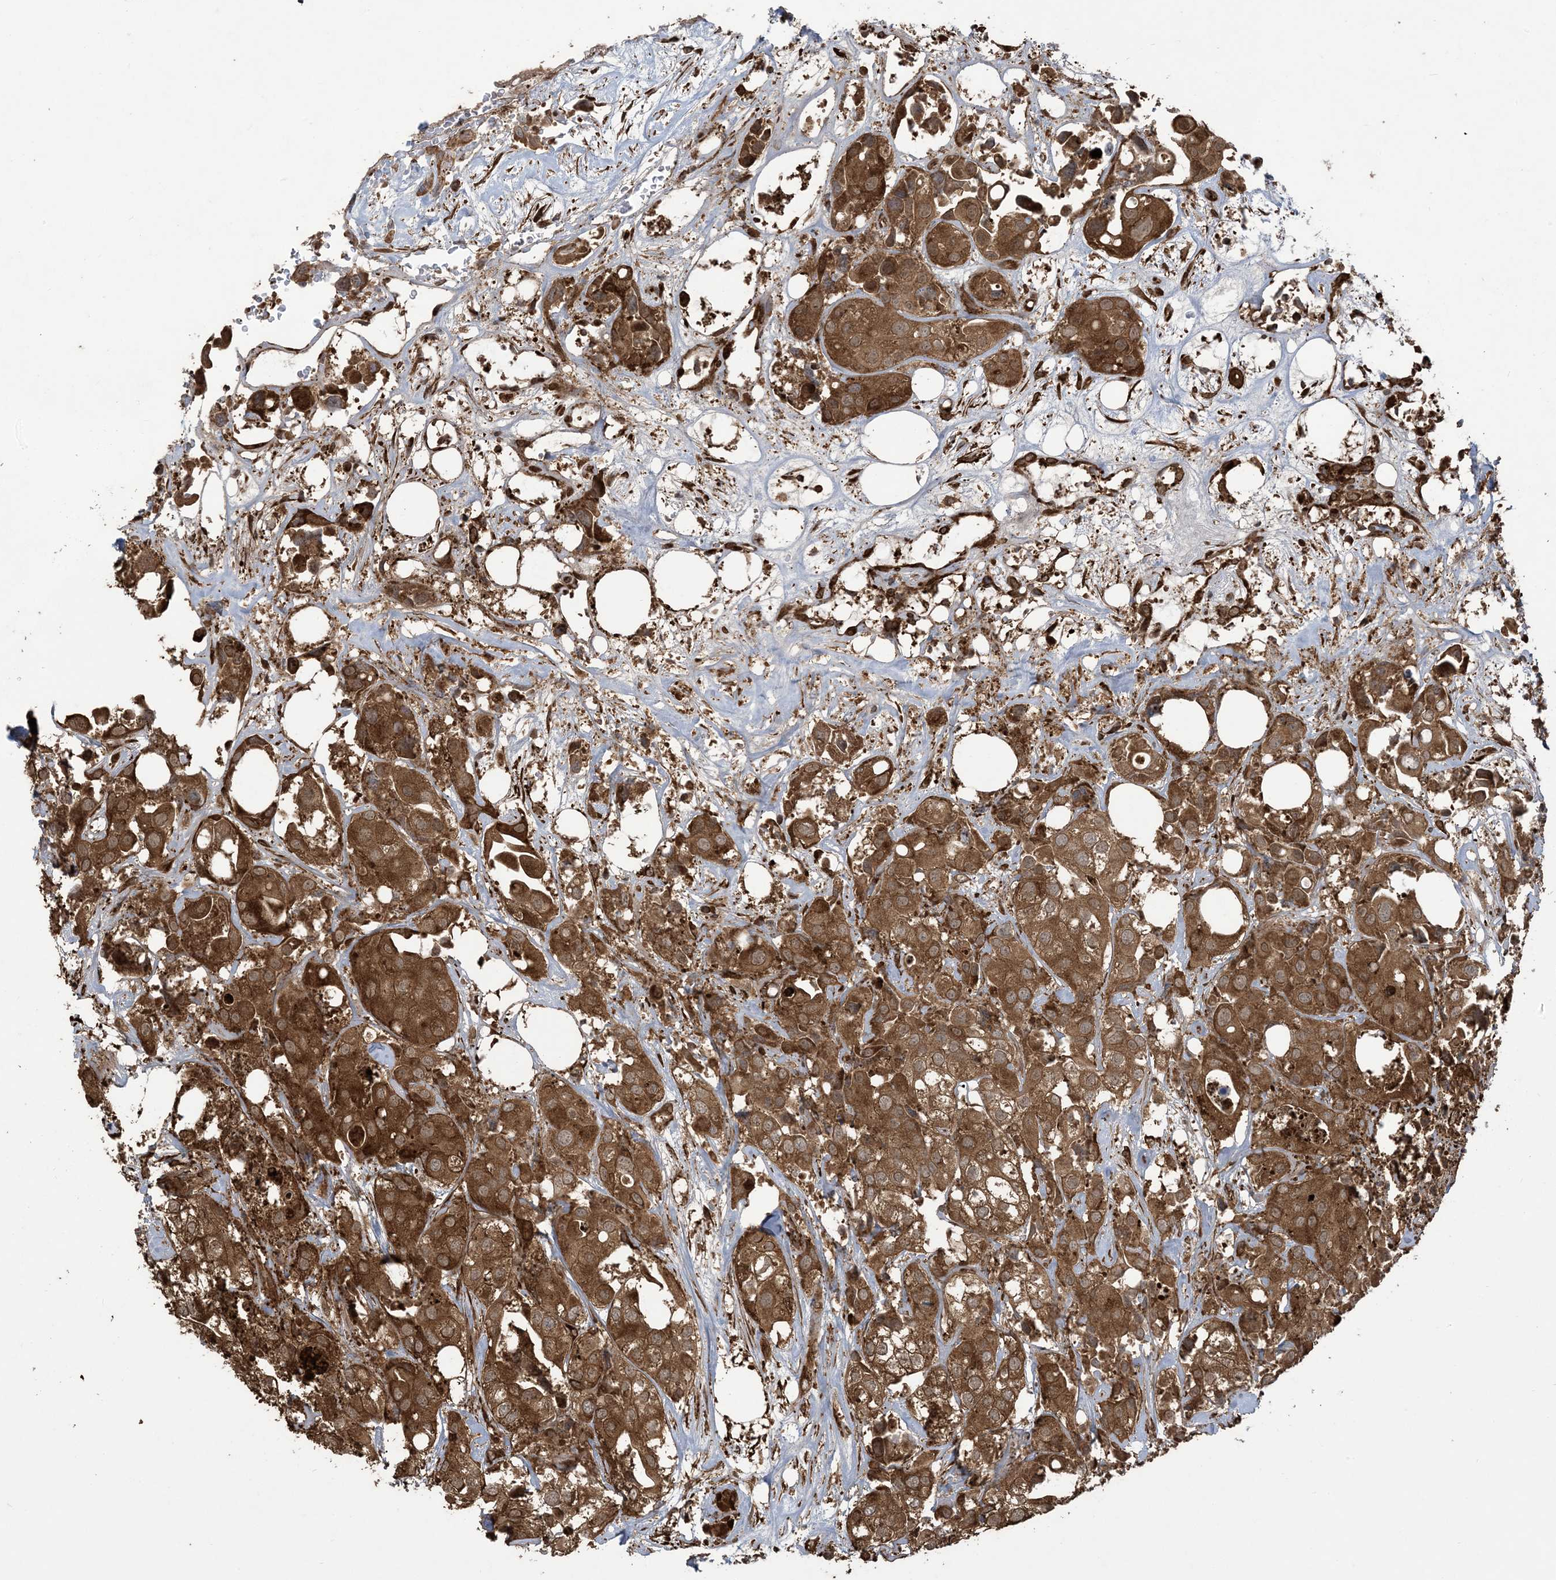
{"staining": {"intensity": "moderate", "quantity": ">75%", "location": "cytoplasmic/membranous"}, "tissue": "urothelial cancer", "cell_type": "Tumor cells", "image_type": "cancer", "snomed": [{"axis": "morphology", "description": "Urothelial carcinoma, High grade"}, {"axis": "topography", "description": "Urinary bladder"}], "caption": "IHC (DAB) staining of human urothelial cancer shows moderate cytoplasmic/membranous protein staining in approximately >75% of tumor cells. (Stains: DAB in brown, nuclei in blue, Microscopy: brightfield microscopy at high magnification).", "gene": "KLHL18", "patient": {"sex": "male", "age": 64}}